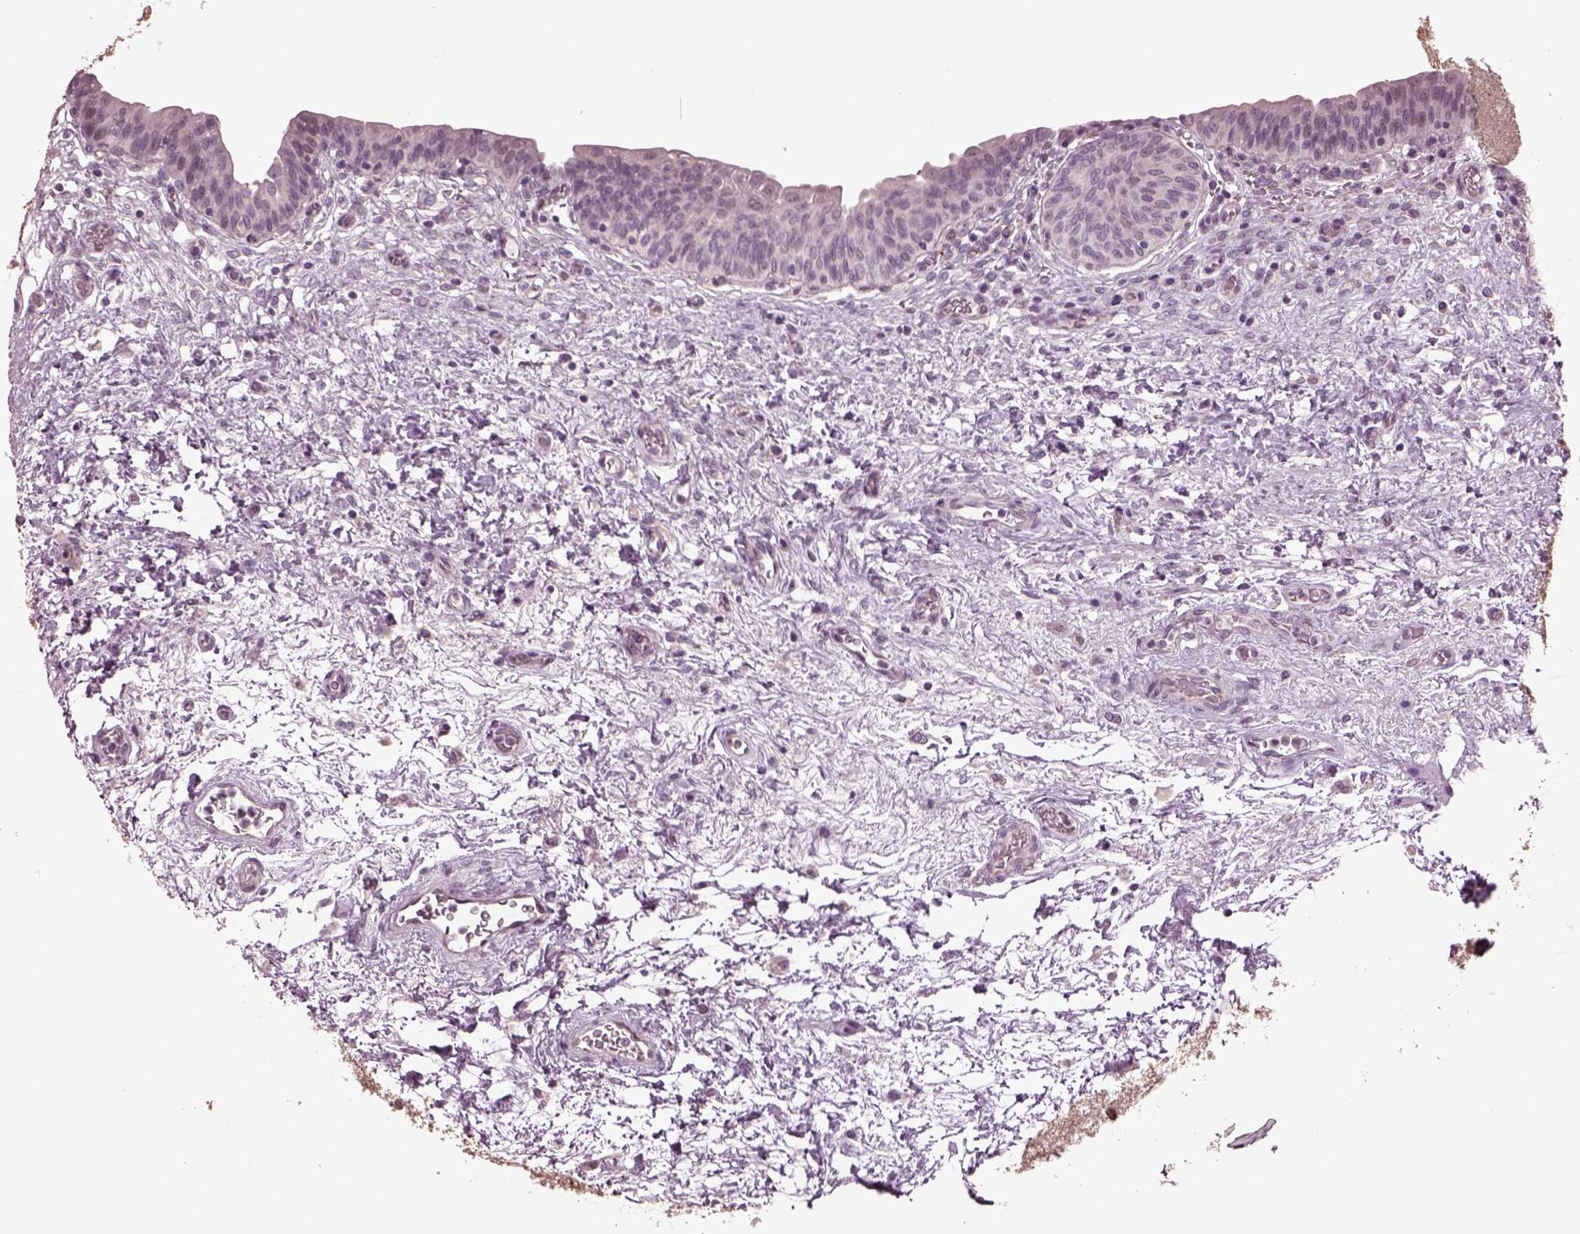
{"staining": {"intensity": "negative", "quantity": "none", "location": "none"}, "tissue": "urinary bladder", "cell_type": "Urothelial cells", "image_type": "normal", "snomed": [{"axis": "morphology", "description": "Normal tissue, NOS"}, {"axis": "topography", "description": "Urinary bladder"}], "caption": "This photomicrograph is of unremarkable urinary bladder stained with immunohistochemistry to label a protein in brown with the nuclei are counter-stained blue. There is no positivity in urothelial cells.", "gene": "GAL", "patient": {"sex": "male", "age": 69}}